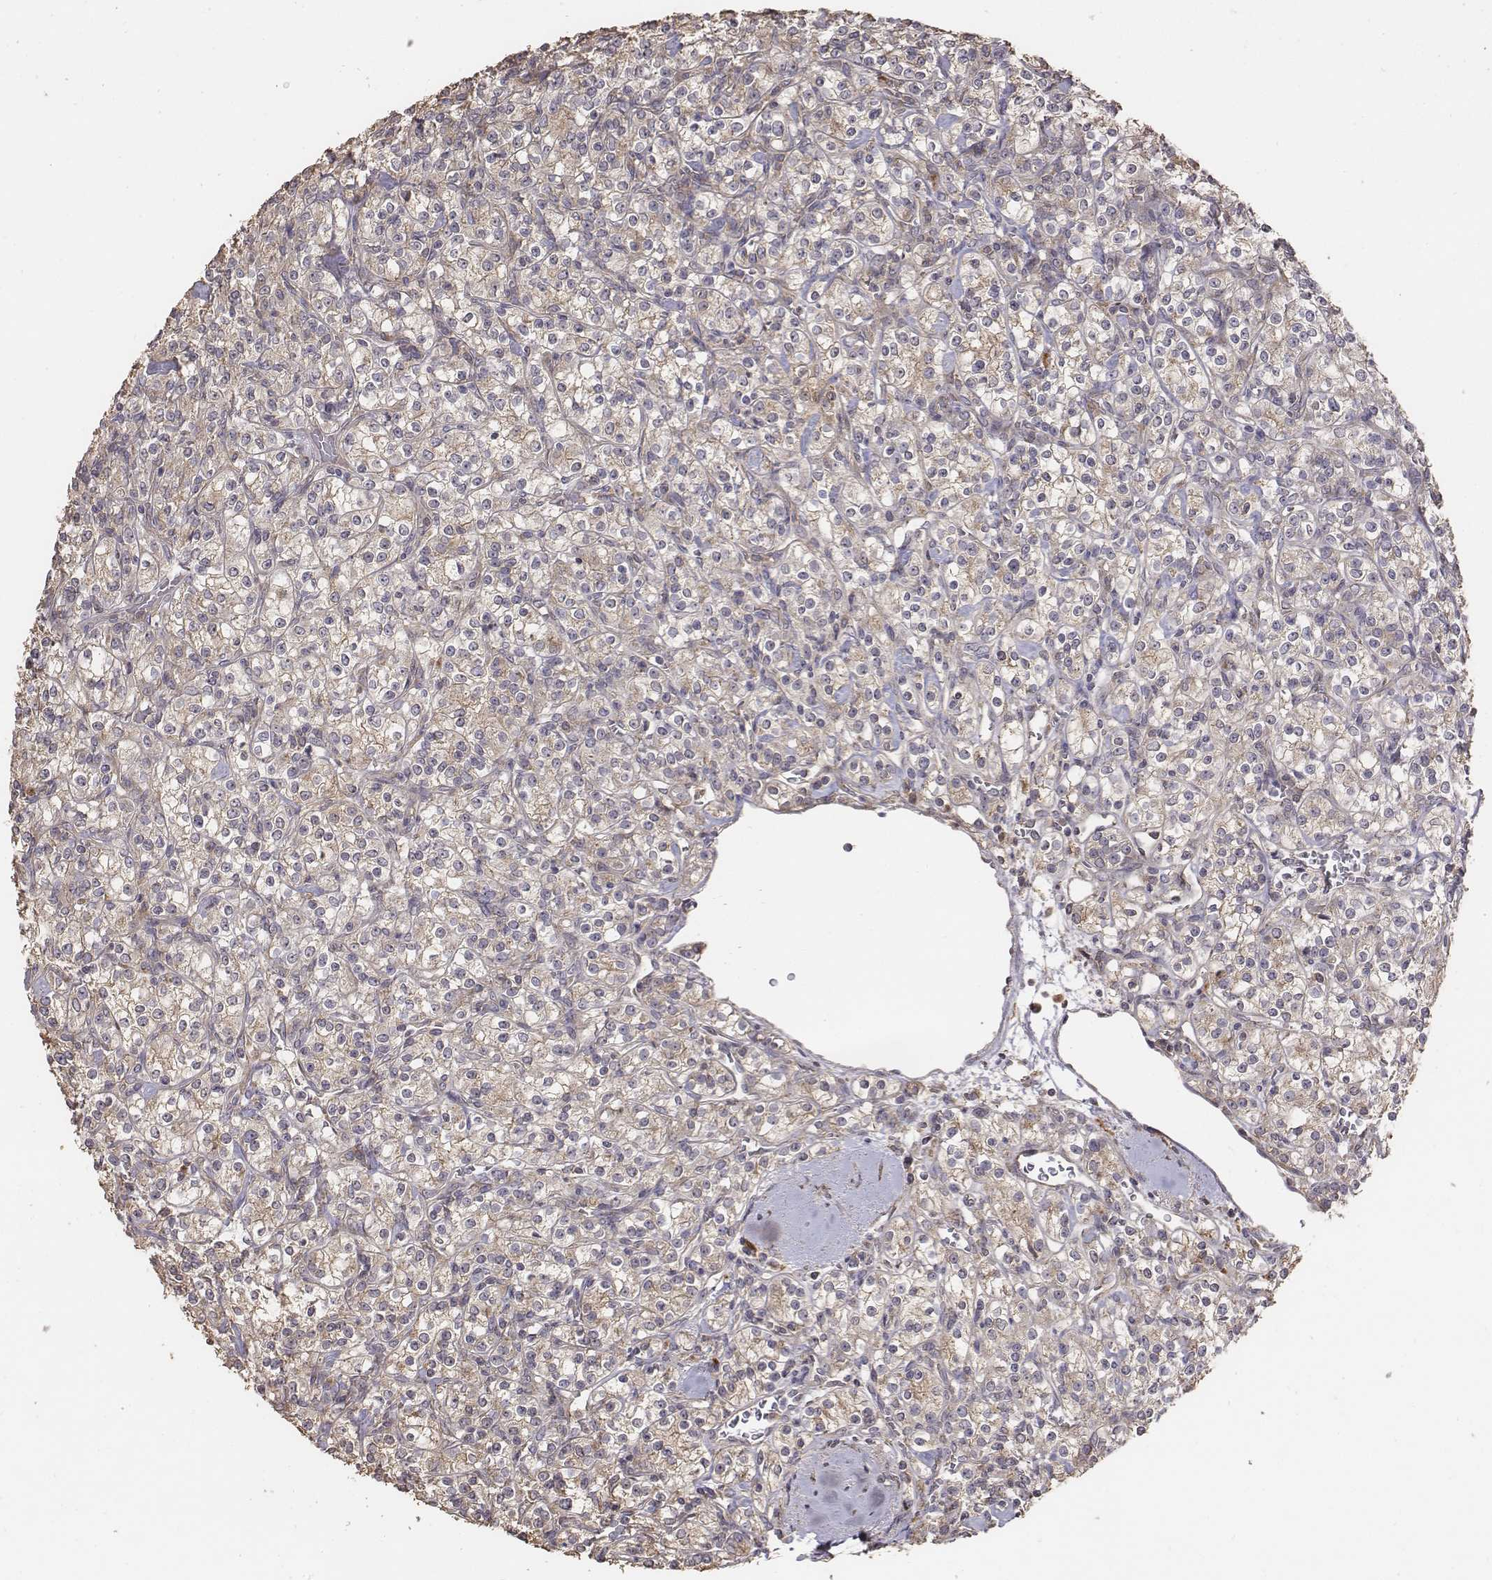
{"staining": {"intensity": "weak", "quantity": ">75%", "location": "cytoplasmic/membranous"}, "tissue": "renal cancer", "cell_type": "Tumor cells", "image_type": "cancer", "snomed": [{"axis": "morphology", "description": "Adenocarcinoma, NOS"}, {"axis": "topography", "description": "Kidney"}], "caption": "Human renal cancer (adenocarcinoma) stained for a protein (brown) shows weak cytoplasmic/membranous positive staining in approximately >75% of tumor cells.", "gene": "AP1B1", "patient": {"sex": "male", "age": 77}}